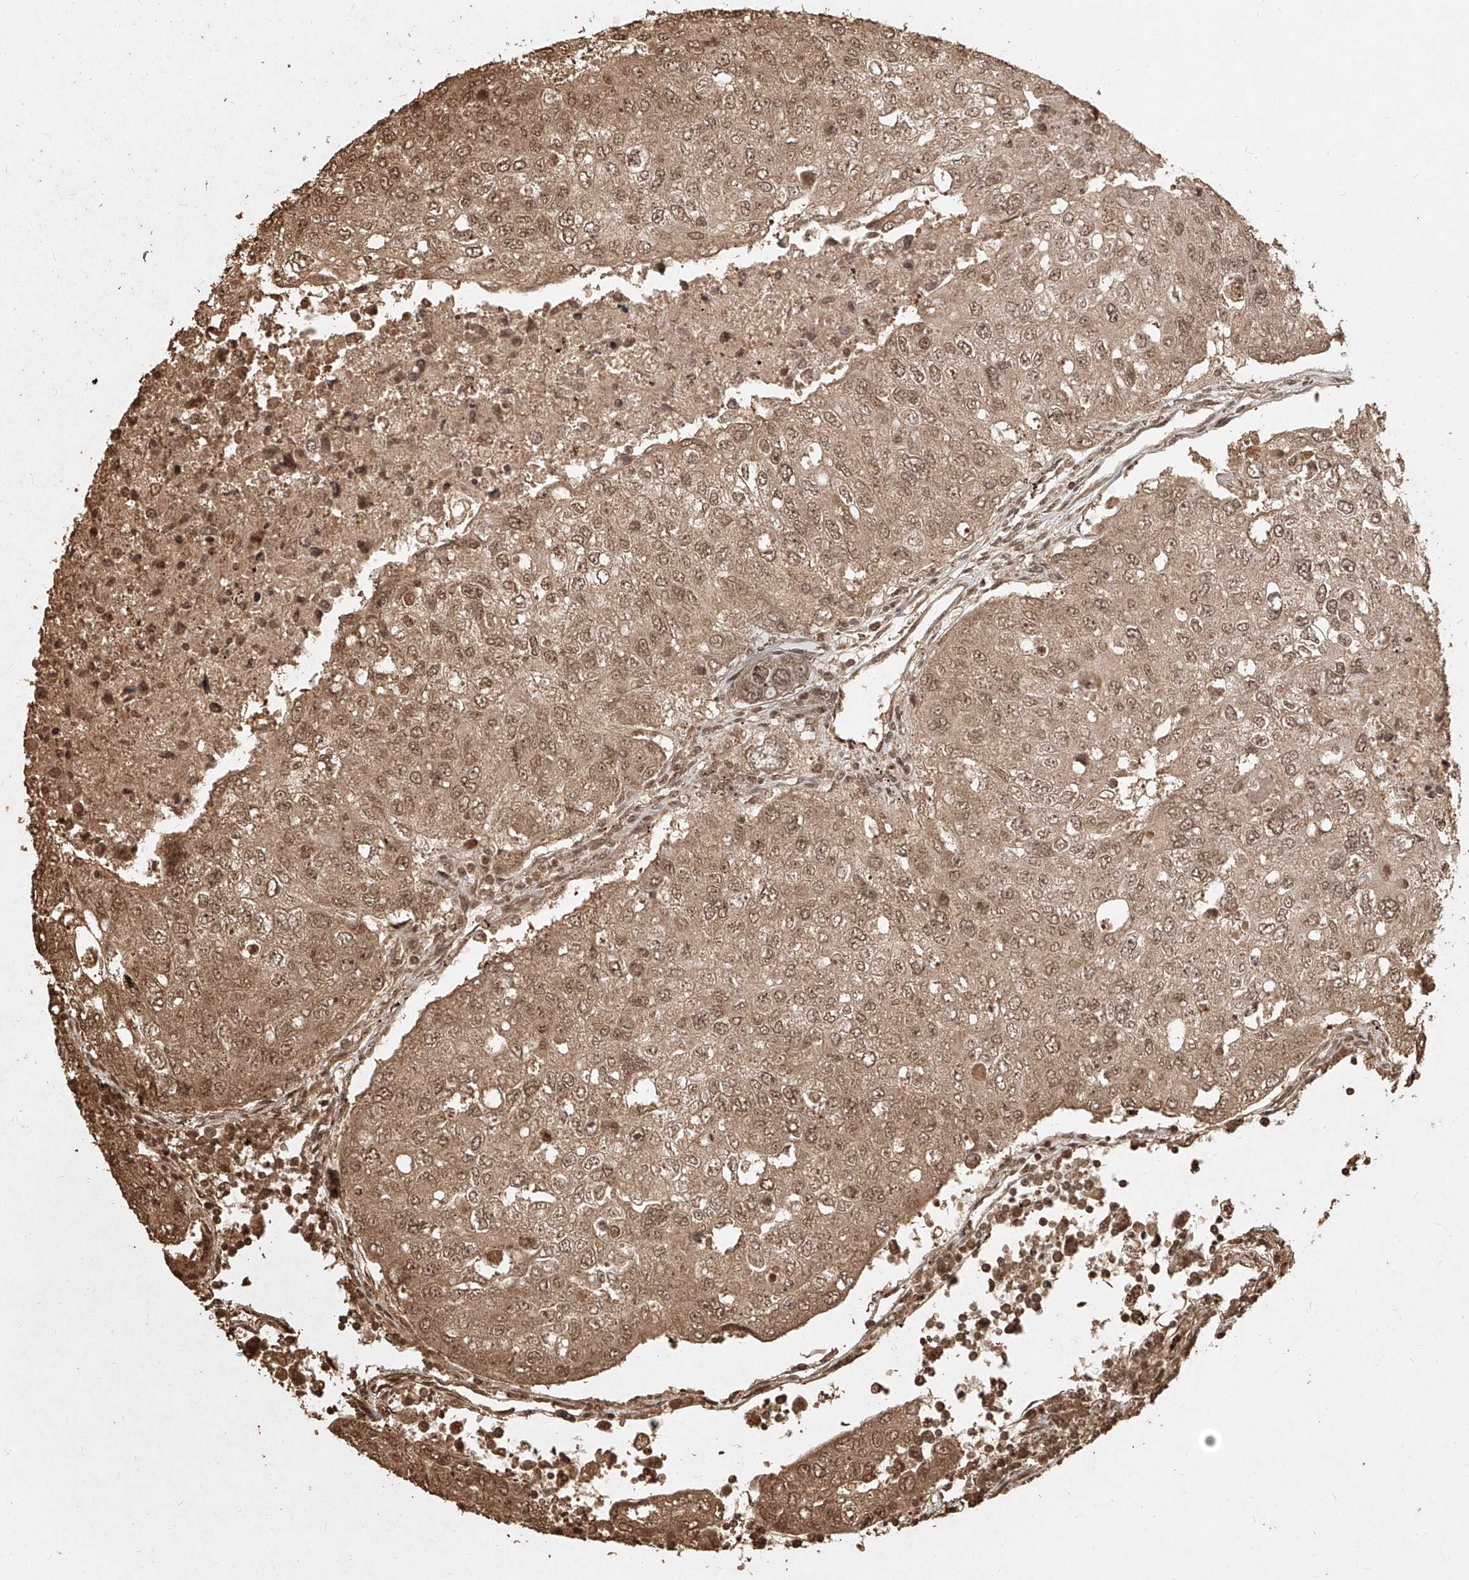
{"staining": {"intensity": "moderate", "quantity": ">75%", "location": "cytoplasmic/membranous,nuclear"}, "tissue": "urothelial cancer", "cell_type": "Tumor cells", "image_type": "cancer", "snomed": [{"axis": "morphology", "description": "Urothelial carcinoma, High grade"}, {"axis": "topography", "description": "Lymph node"}, {"axis": "topography", "description": "Urinary bladder"}], "caption": "This image demonstrates immunohistochemistry staining of urothelial carcinoma (high-grade), with medium moderate cytoplasmic/membranous and nuclear positivity in about >75% of tumor cells.", "gene": "UBE2K", "patient": {"sex": "male", "age": 51}}